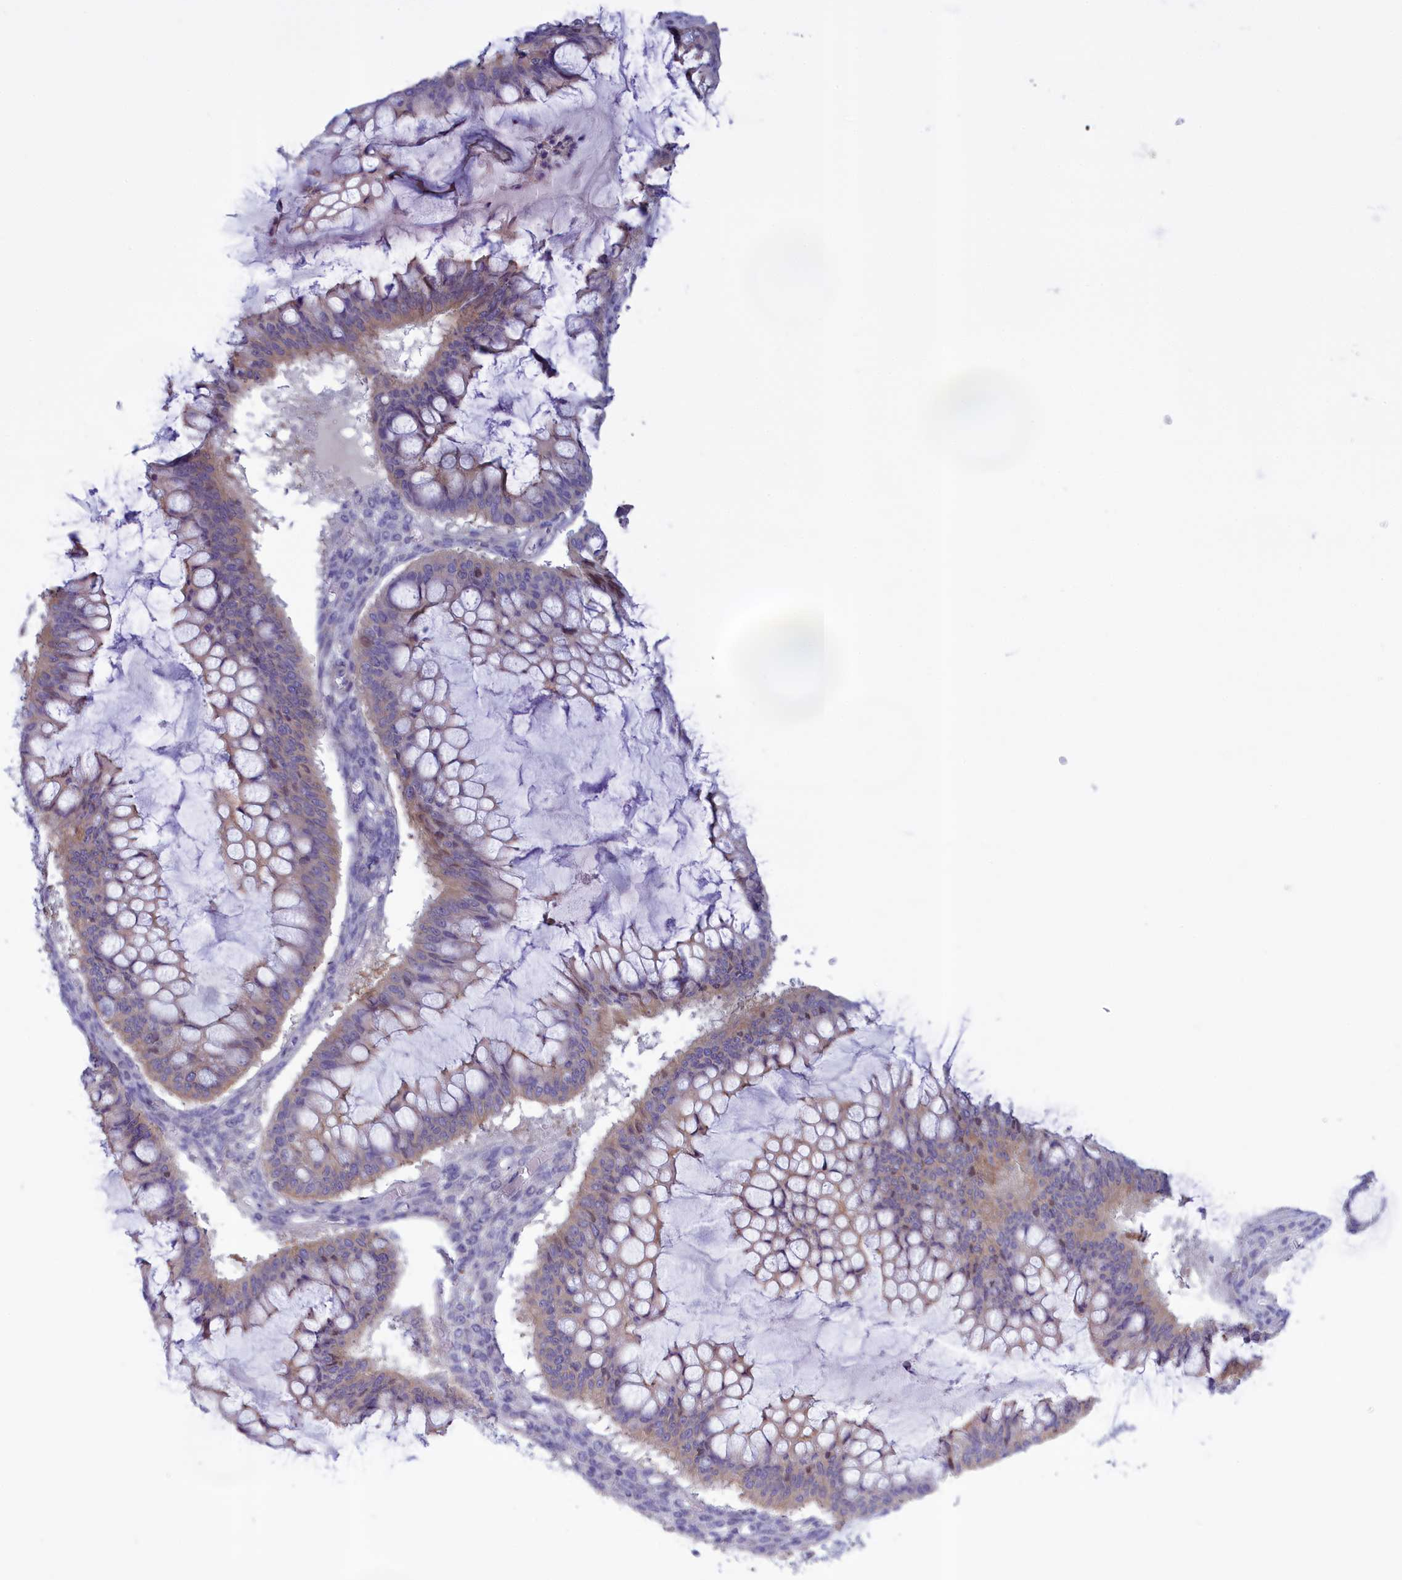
{"staining": {"intensity": "weak", "quantity": ">75%", "location": "cytoplasmic/membranous"}, "tissue": "ovarian cancer", "cell_type": "Tumor cells", "image_type": "cancer", "snomed": [{"axis": "morphology", "description": "Cystadenocarcinoma, mucinous, NOS"}, {"axis": "topography", "description": "Ovary"}], "caption": "A low amount of weak cytoplasmic/membranous positivity is present in approximately >75% of tumor cells in mucinous cystadenocarcinoma (ovarian) tissue. (Stains: DAB (3,3'-diaminobenzidine) in brown, nuclei in blue, Microscopy: brightfield microscopy at high magnification).", "gene": "CORO2A", "patient": {"sex": "female", "age": 73}}